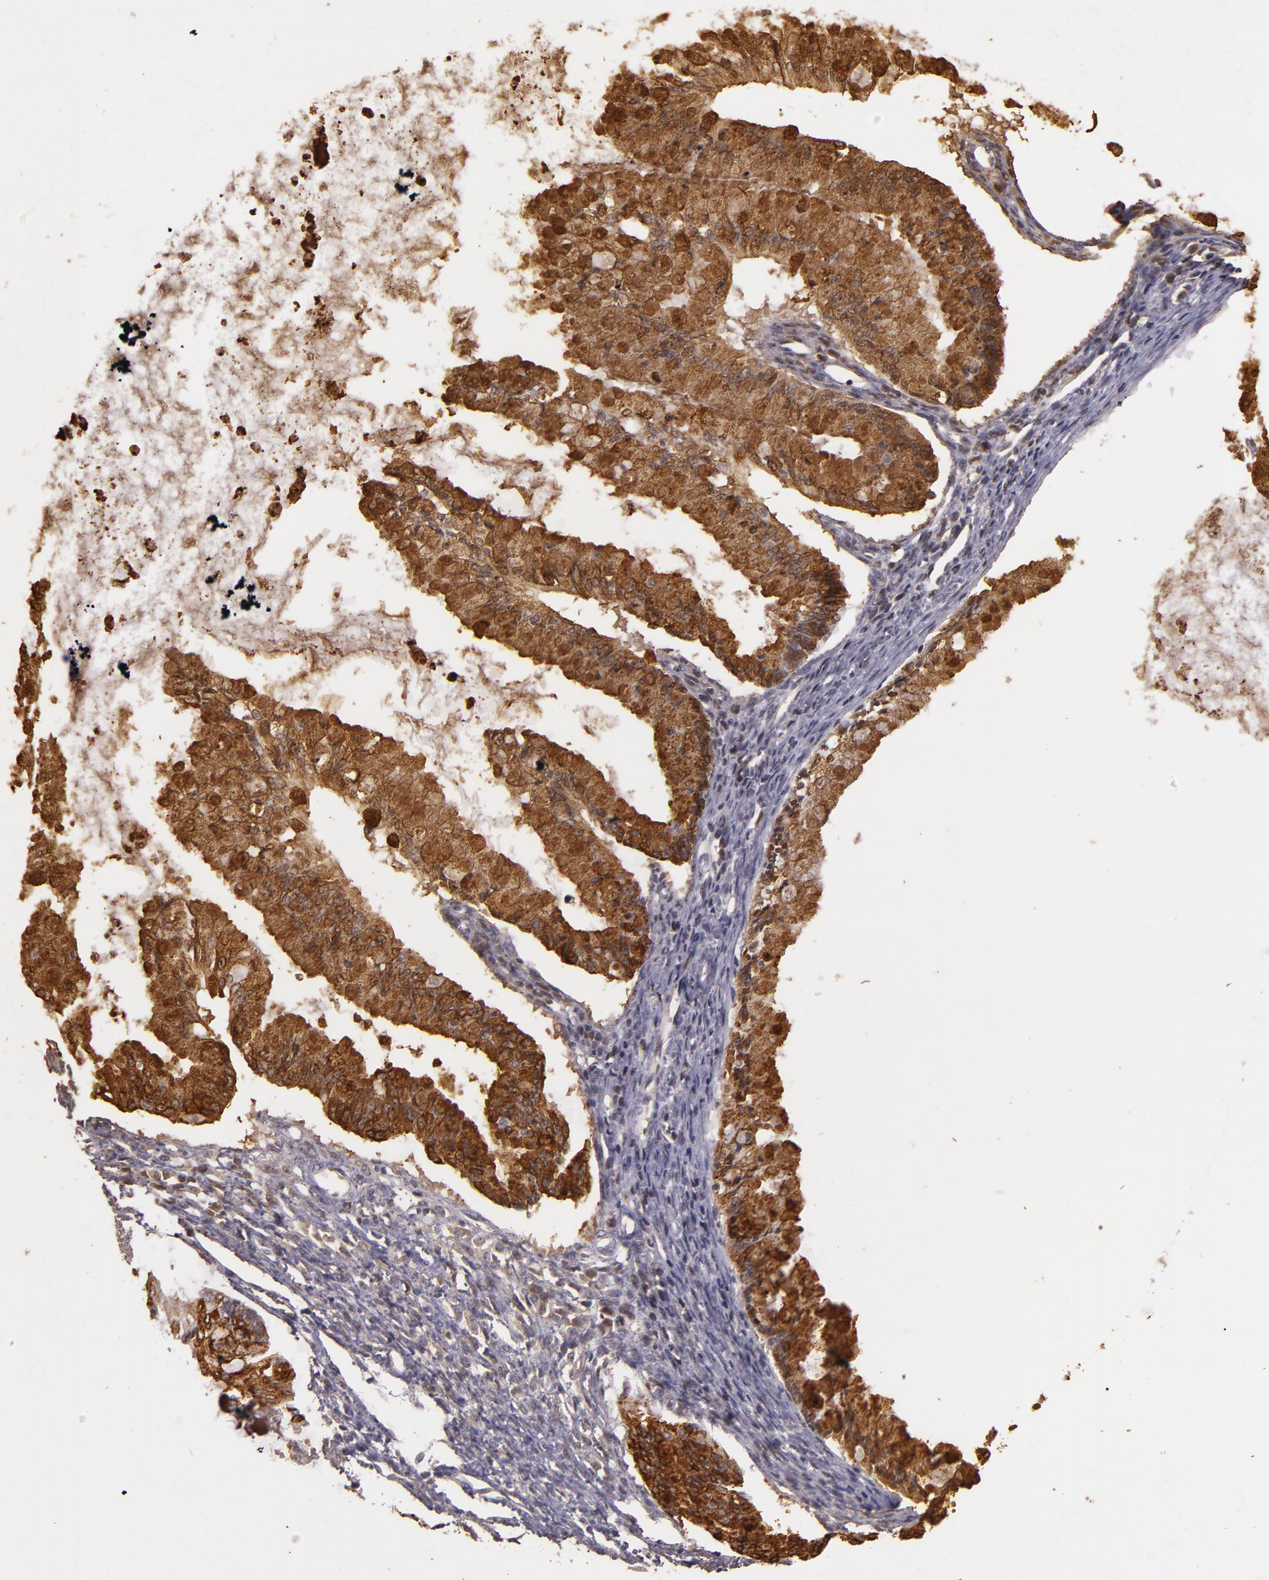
{"staining": {"intensity": "strong", "quantity": ">75%", "location": "cytoplasmic/membranous"}, "tissue": "ovarian cancer", "cell_type": "Tumor cells", "image_type": "cancer", "snomed": [{"axis": "morphology", "description": "Cystadenocarcinoma, mucinous, NOS"}, {"axis": "topography", "description": "Ovary"}], "caption": "Brown immunohistochemical staining in ovarian cancer (mucinous cystadenocarcinoma) demonstrates strong cytoplasmic/membranous staining in approximately >75% of tumor cells.", "gene": "TFF1", "patient": {"sex": "female", "age": 57}}